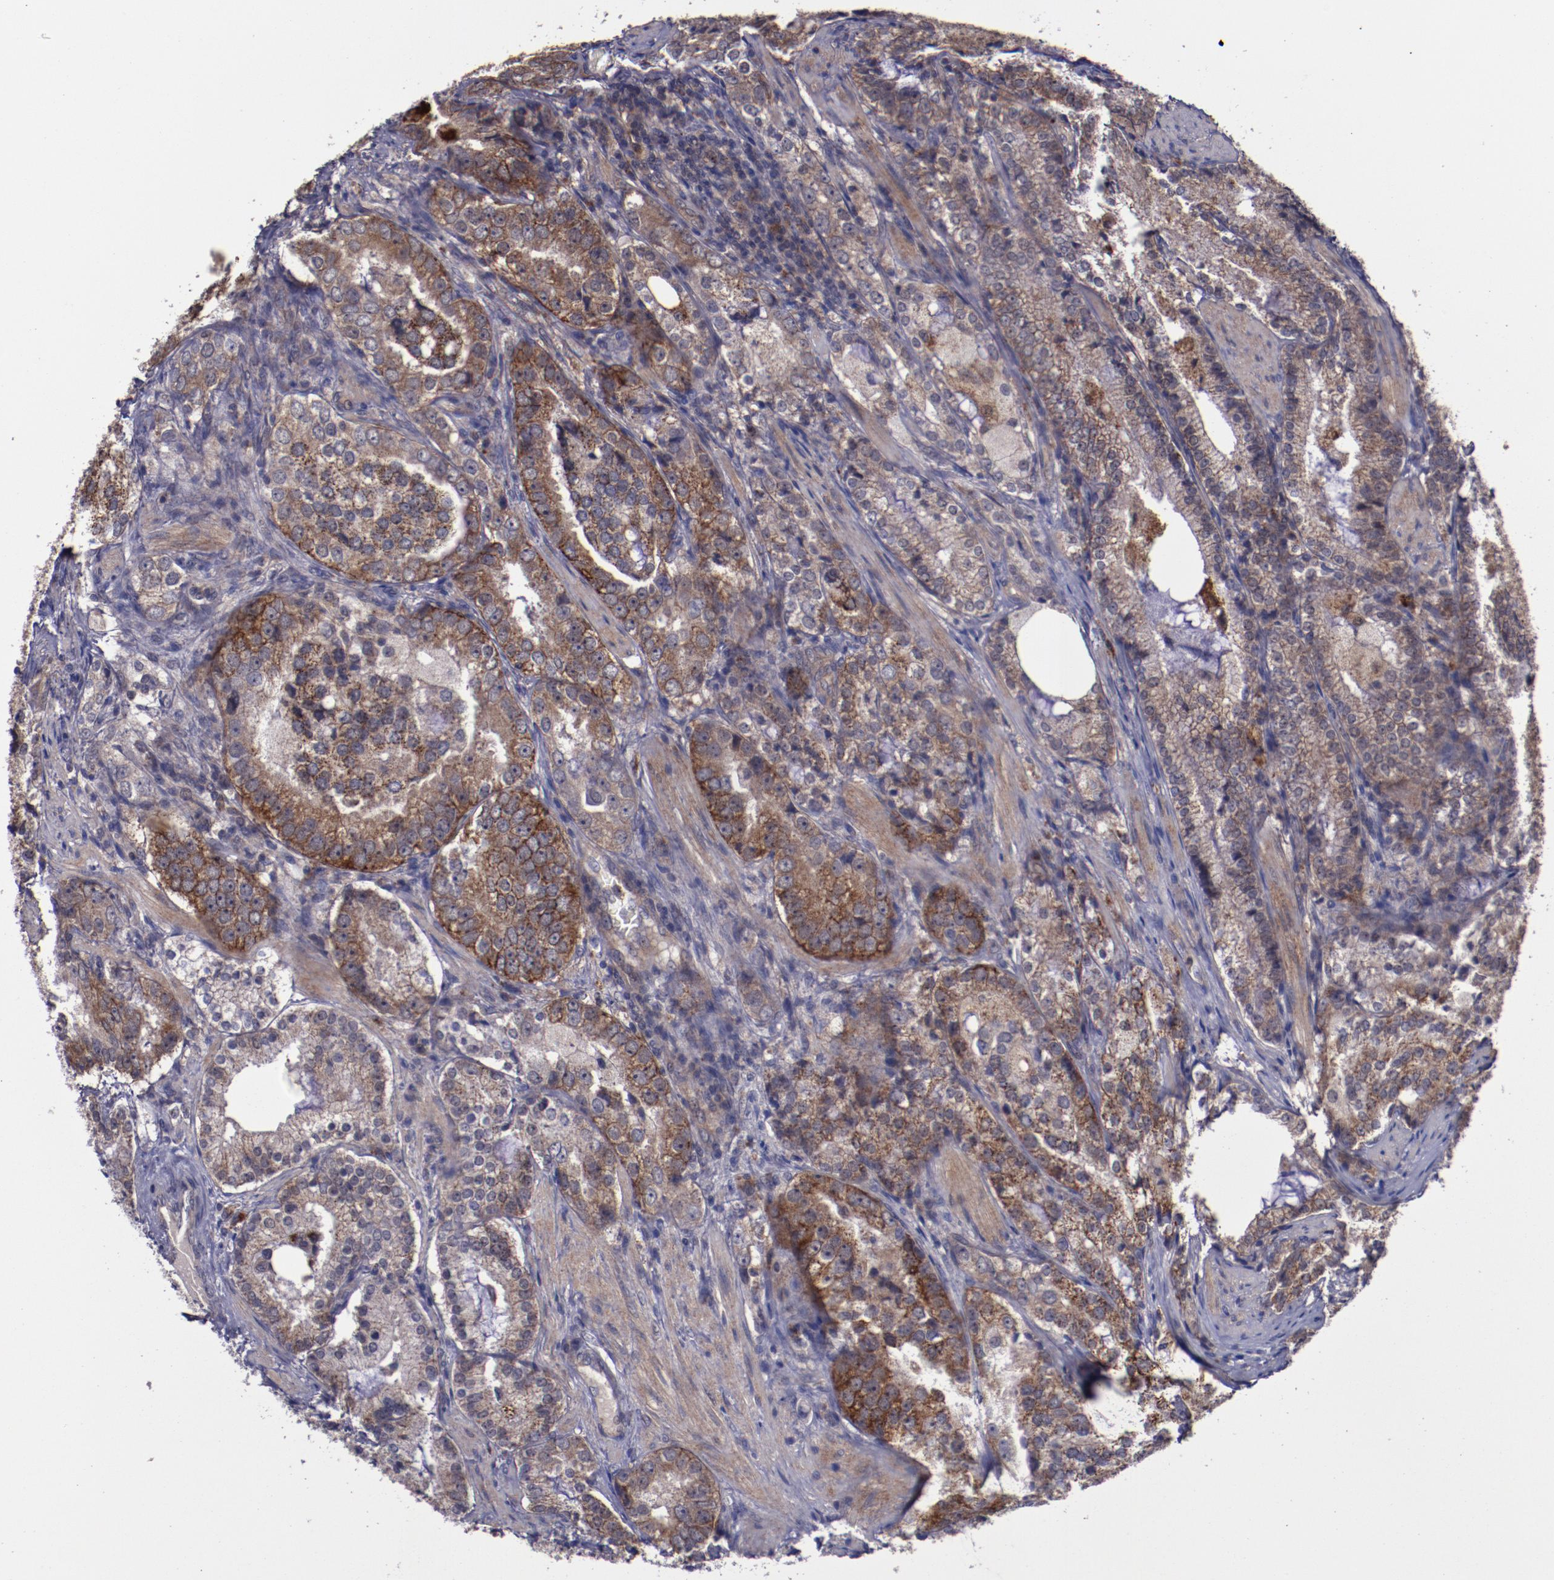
{"staining": {"intensity": "moderate", "quantity": ">75%", "location": "cytoplasmic/membranous"}, "tissue": "prostate cancer", "cell_type": "Tumor cells", "image_type": "cancer", "snomed": [{"axis": "morphology", "description": "Adenocarcinoma, High grade"}, {"axis": "topography", "description": "Prostate"}], "caption": "High-magnification brightfield microscopy of prostate adenocarcinoma (high-grade) stained with DAB (brown) and counterstained with hematoxylin (blue). tumor cells exhibit moderate cytoplasmic/membranous positivity is present in about>75% of cells.", "gene": "FTSJ1", "patient": {"sex": "male", "age": 63}}